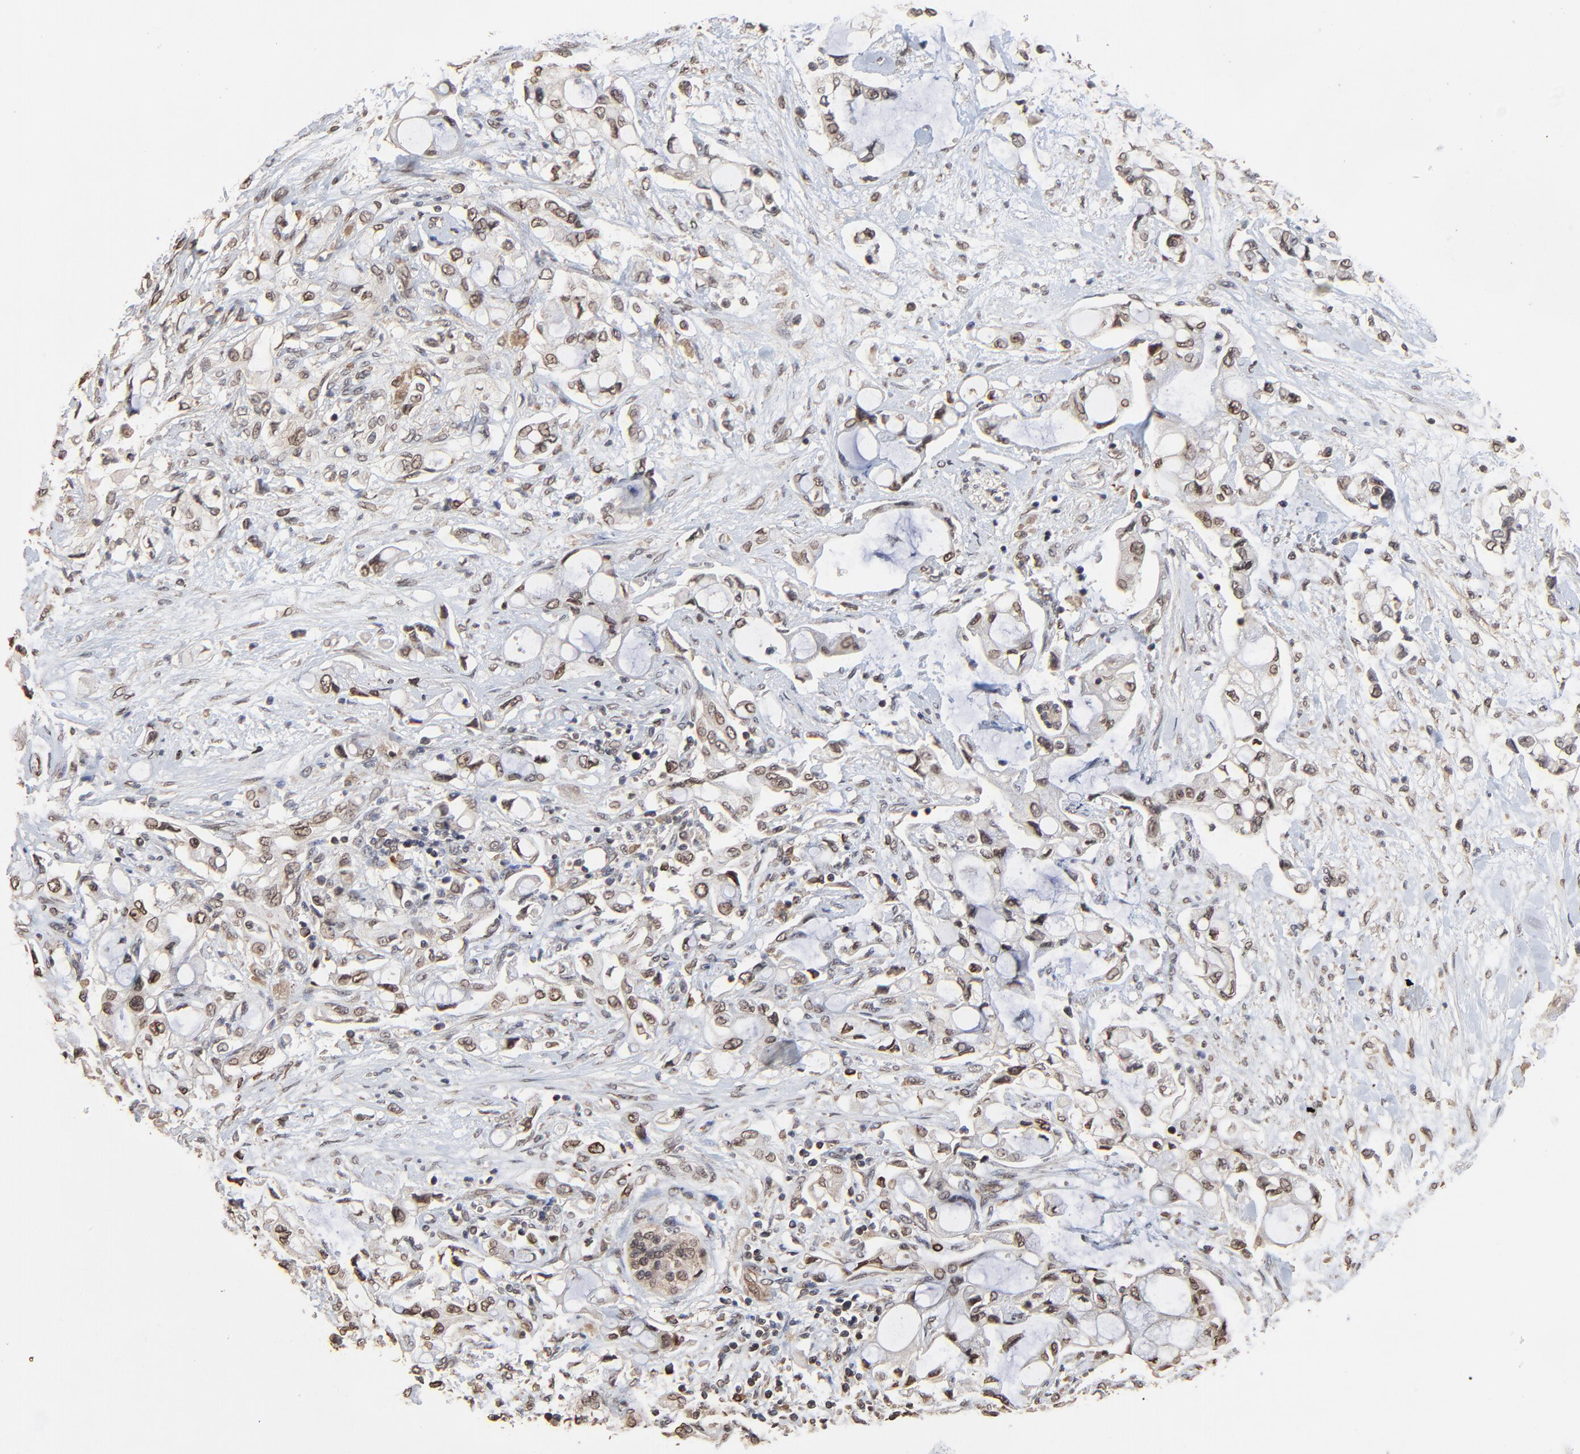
{"staining": {"intensity": "weak", "quantity": ">75%", "location": "nuclear"}, "tissue": "pancreatic cancer", "cell_type": "Tumor cells", "image_type": "cancer", "snomed": [{"axis": "morphology", "description": "Adenocarcinoma, NOS"}, {"axis": "topography", "description": "Pancreas"}], "caption": "Pancreatic cancer stained with a protein marker demonstrates weak staining in tumor cells.", "gene": "FAM227A", "patient": {"sex": "female", "age": 70}}